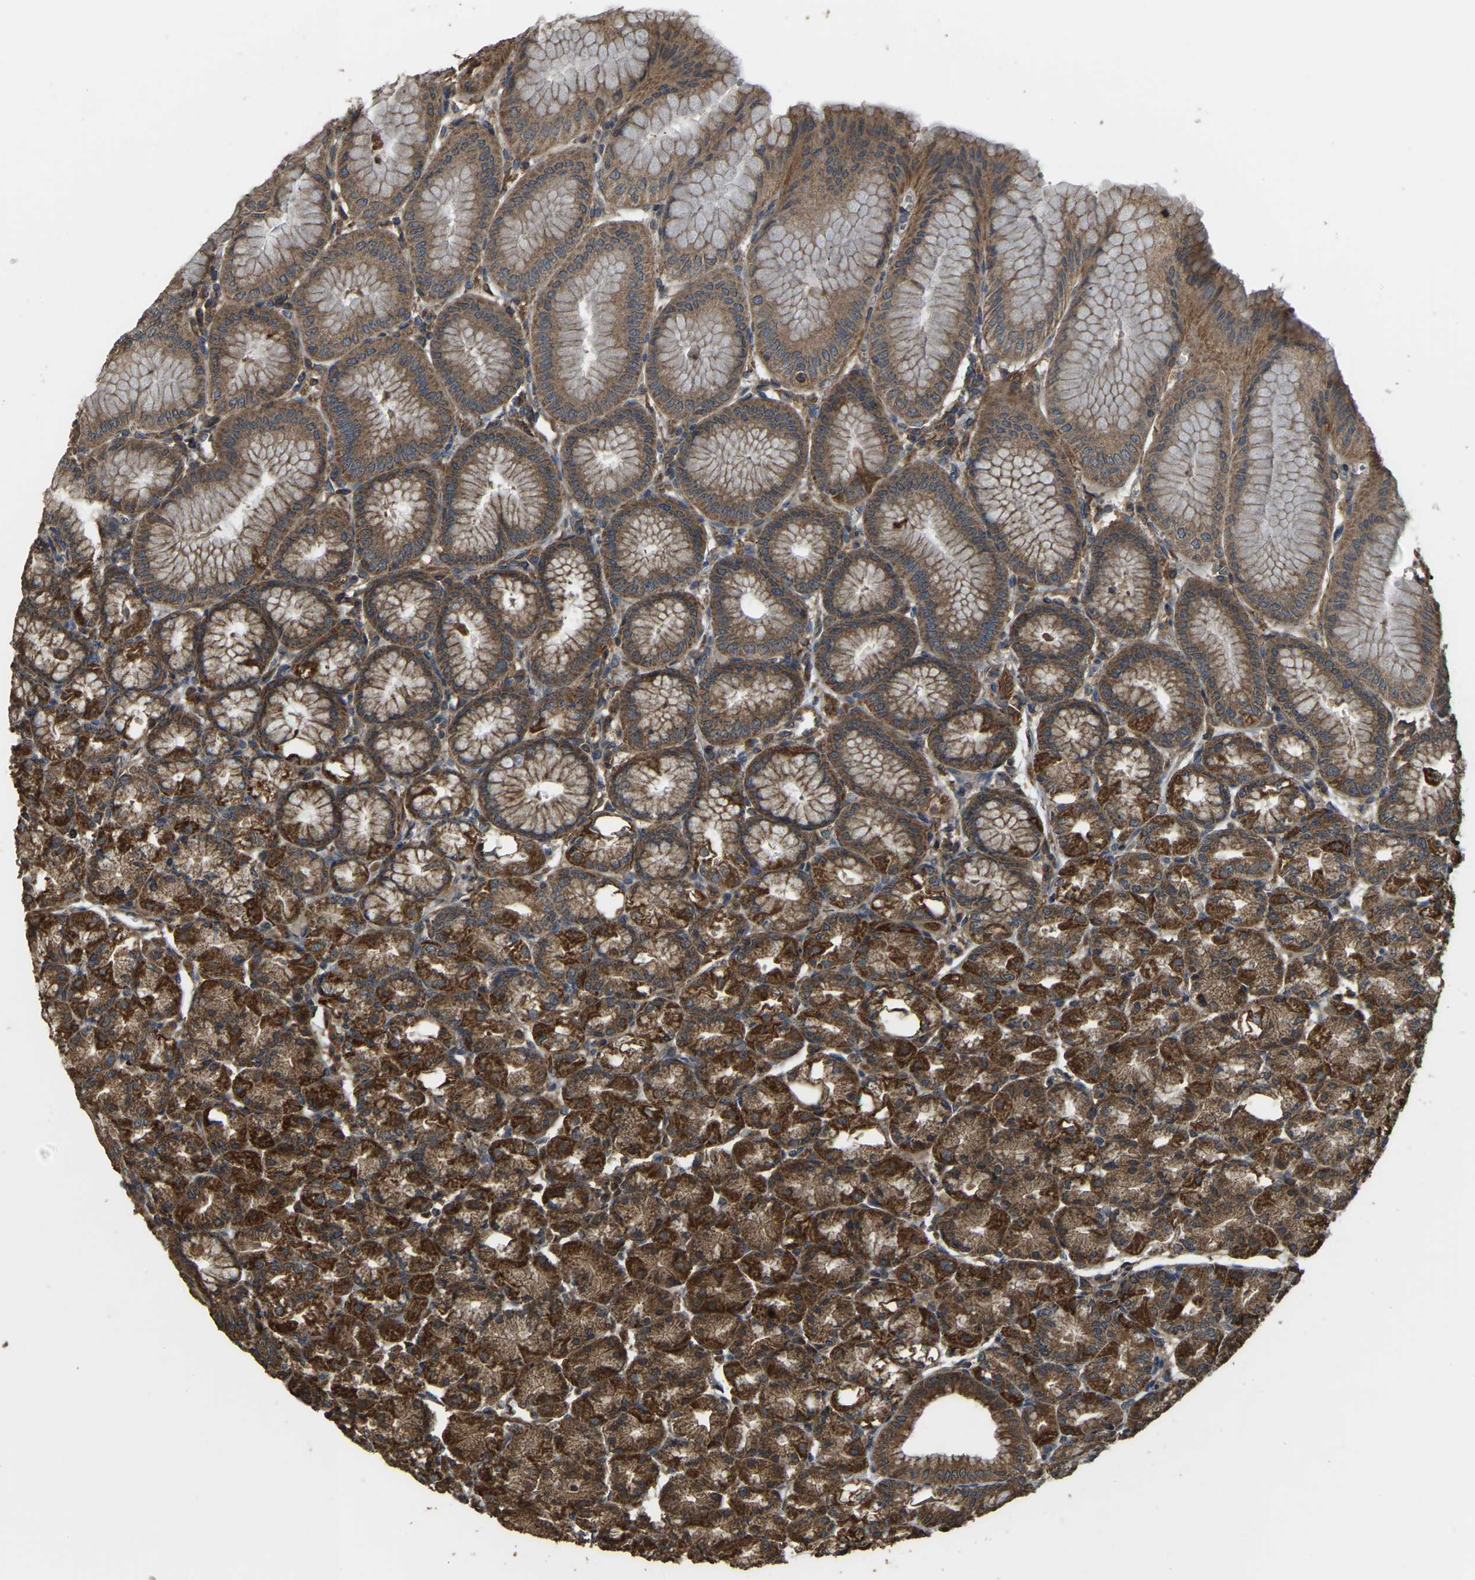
{"staining": {"intensity": "strong", "quantity": ">75%", "location": "cytoplasmic/membranous"}, "tissue": "stomach", "cell_type": "Glandular cells", "image_type": "normal", "snomed": [{"axis": "morphology", "description": "Normal tissue, NOS"}, {"axis": "topography", "description": "Stomach, lower"}], "caption": "Human stomach stained with a protein marker reveals strong staining in glandular cells.", "gene": "GNG2", "patient": {"sex": "male", "age": 71}}